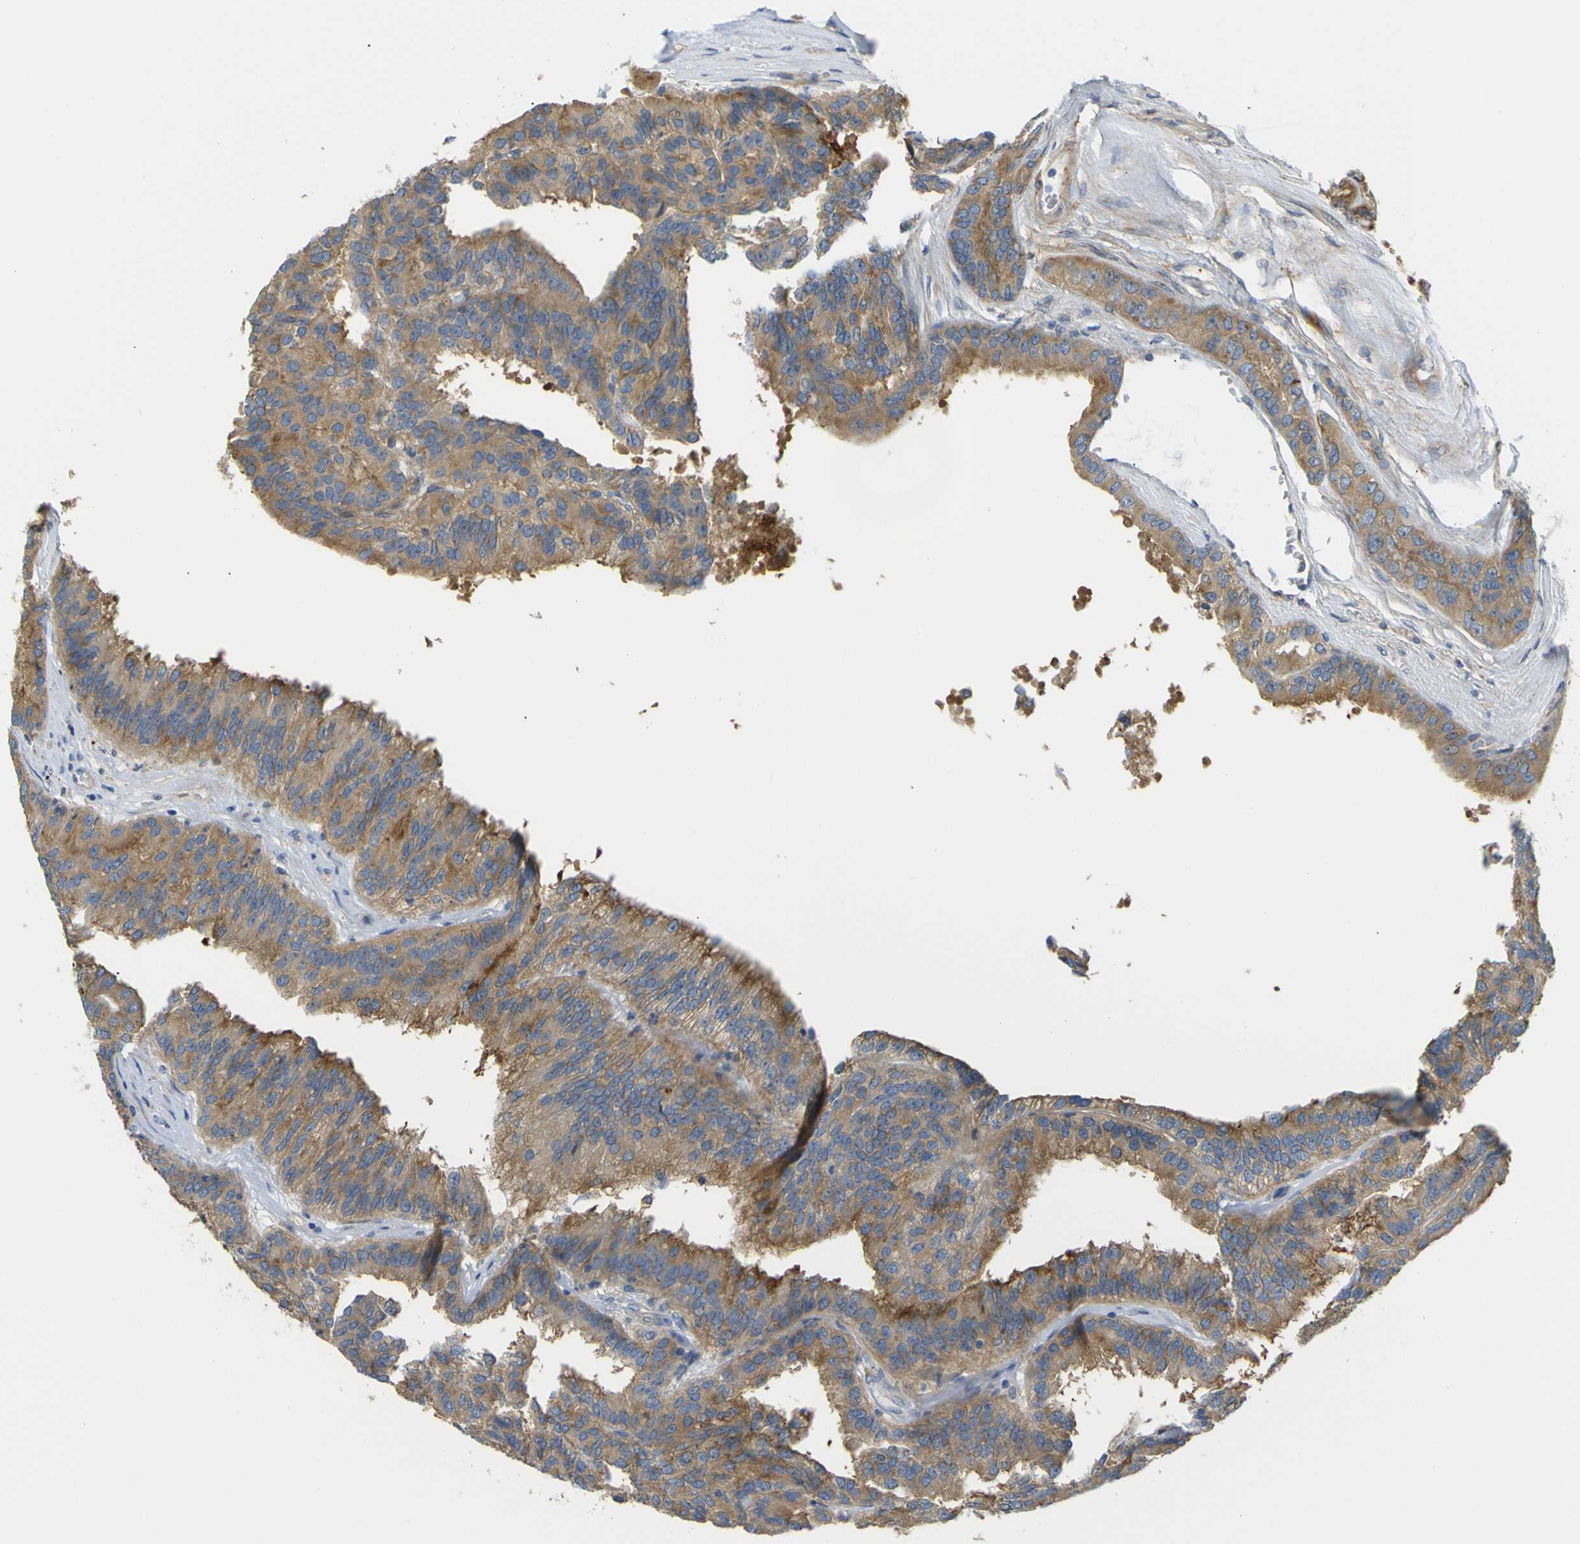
{"staining": {"intensity": "moderate", "quantity": ">75%", "location": "cytoplasmic/membranous"}, "tissue": "renal cancer", "cell_type": "Tumor cells", "image_type": "cancer", "snomed": [{"axis": "morphology", "description": "Adenocarcinoma, NOS"}, {"axis": "topography", "description": "Kidney"}], "caption": "A micrograph showing moderate cytoplasmic/membranous staining in about >75% of tumor cells in renal cancer (adenocarcinoma), as visualized by brown immunohistochemical staining.", "gene": "SYPL1", "patient": {"sex": "male", "age": 46}}